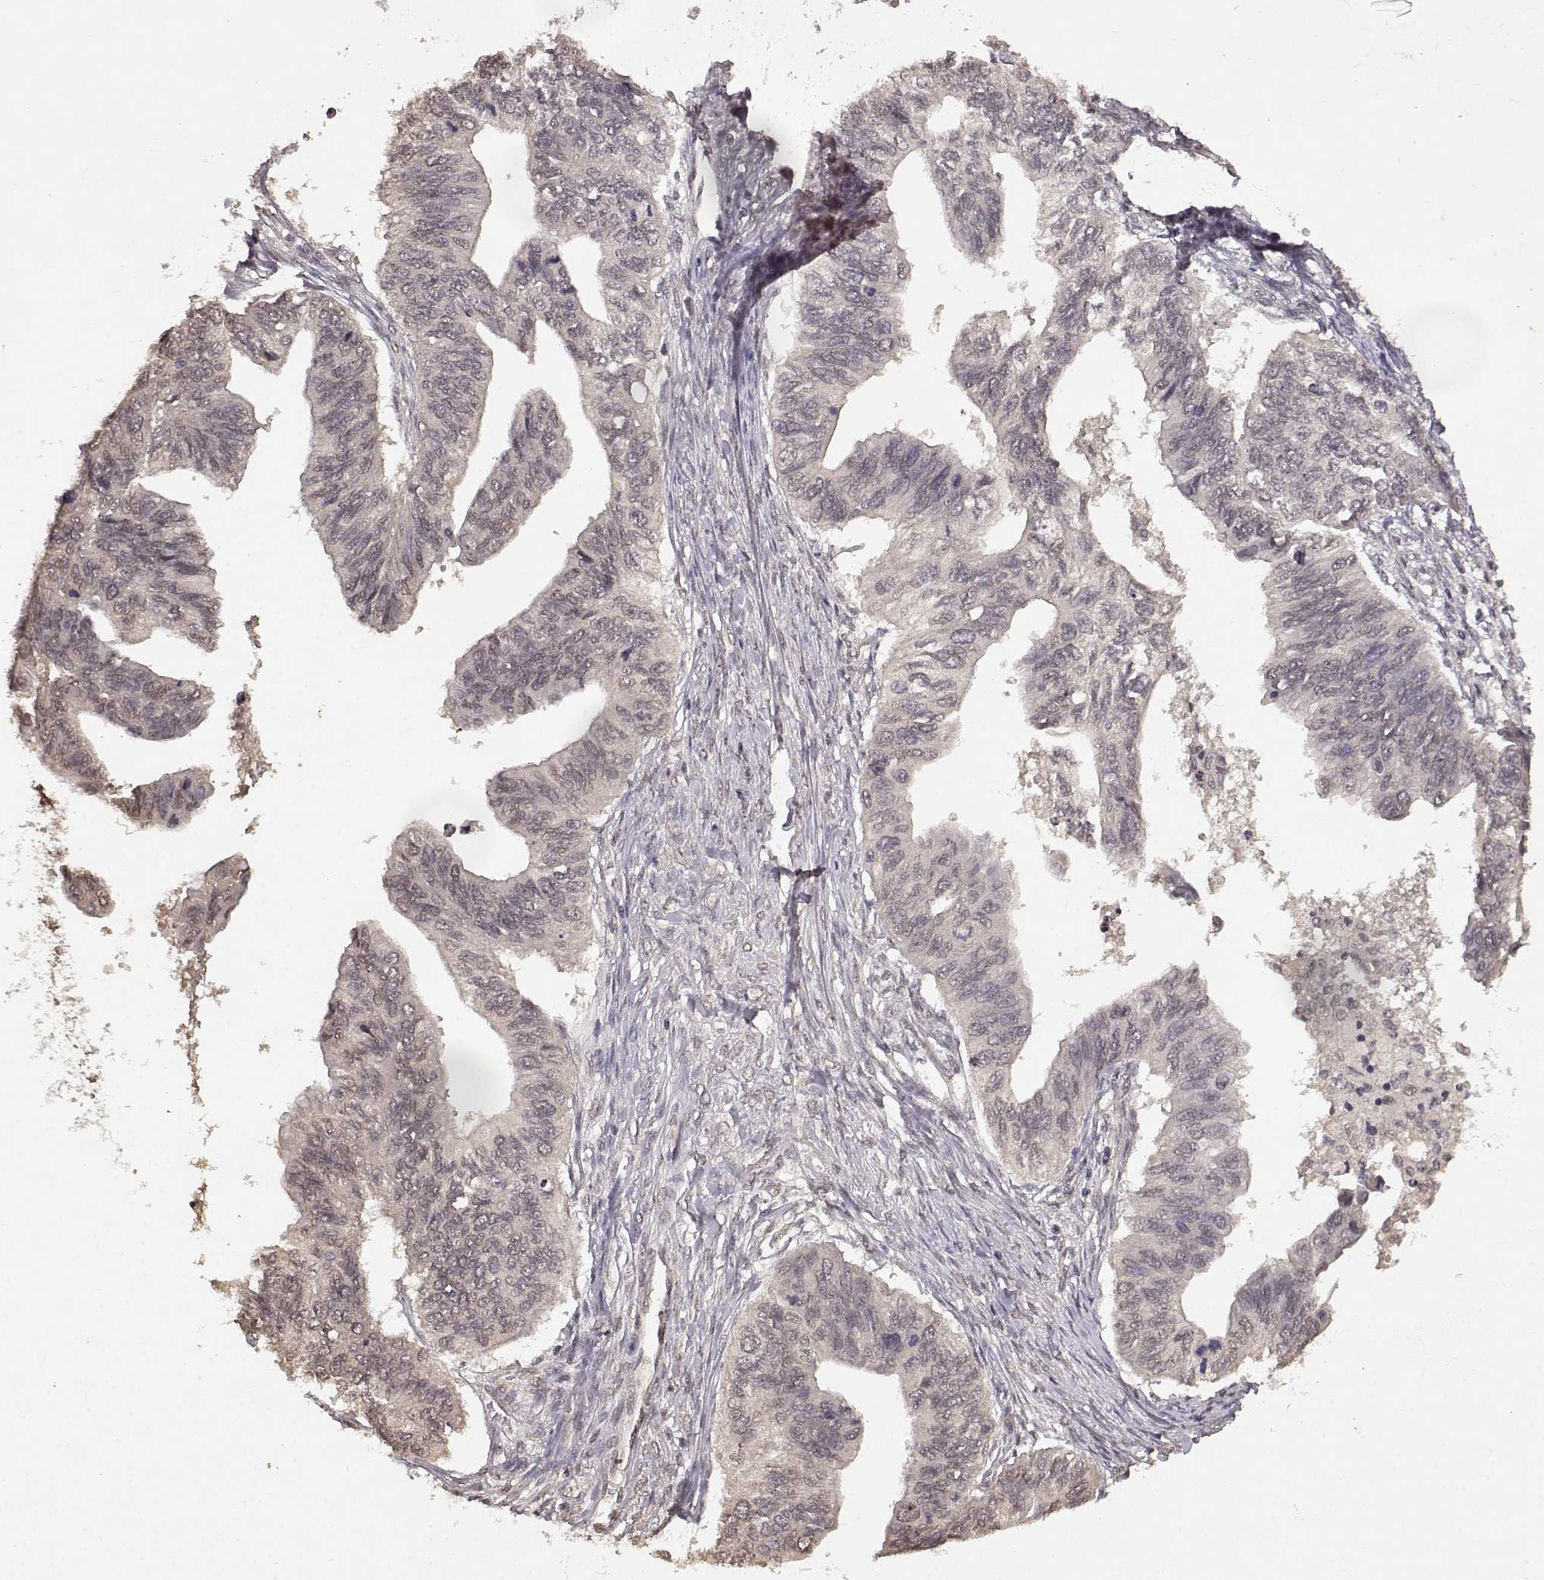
{"staining": {"intensity": "negative", "quantity": "none", "location": "none"}, "tissue": "ovarian cancer", "cell_type": "Tumor cells", "image_type": "cancer", "snomed": [{"axis": "morphology", "description": "Cystadenocarcinoma, mucinous, NOS"}, {"axis": "topography", "description": "Ovary"}], "caption": "The immunohistochemistry (IHC) histopathology image has no significant positivity in tumor cells of mucinous cystadenocarcinoma (ovarian) tissue.", "gene": "NTRK2", "patient": {"sex": "female", "age": 76}}